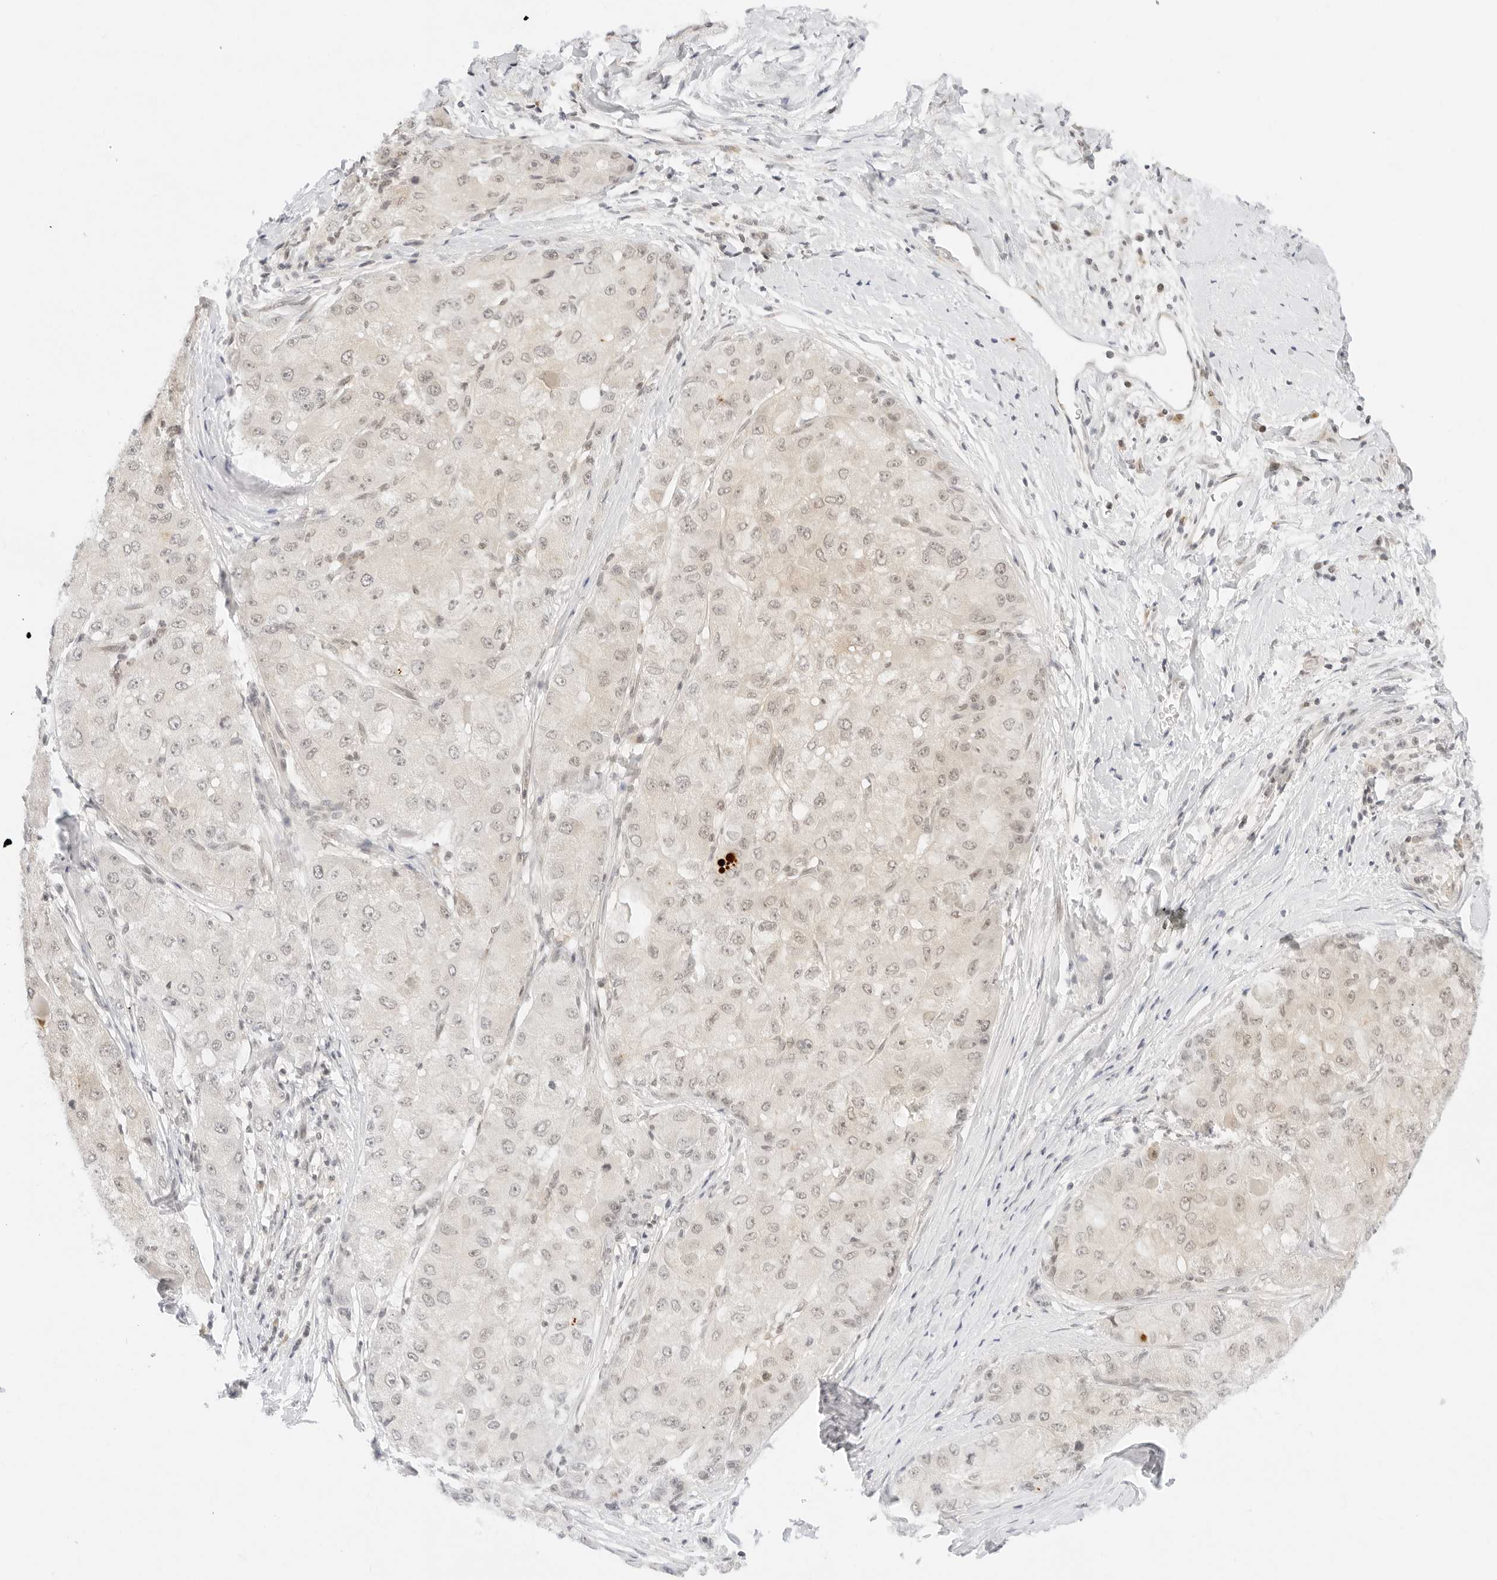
{"staining": {"intensity": "negative", "quantity": "none", "location": "none"}, "tissue": "liver cancer", "cell_type": "Tumor cells", "image_type": "cancer", "snomed": [{"axis": "morphology", "description": "Carcinoma, Hepatocellular, NOS"}, {"axis": "topography", "description": "Liver"}], "caption": "This is an immunohistochemistry image of hepatocellular carcinoma (liver). There is no positivity in tumor cells.", "gene": "POLR3C", "patient": {"sex": "male", "age": 80}}